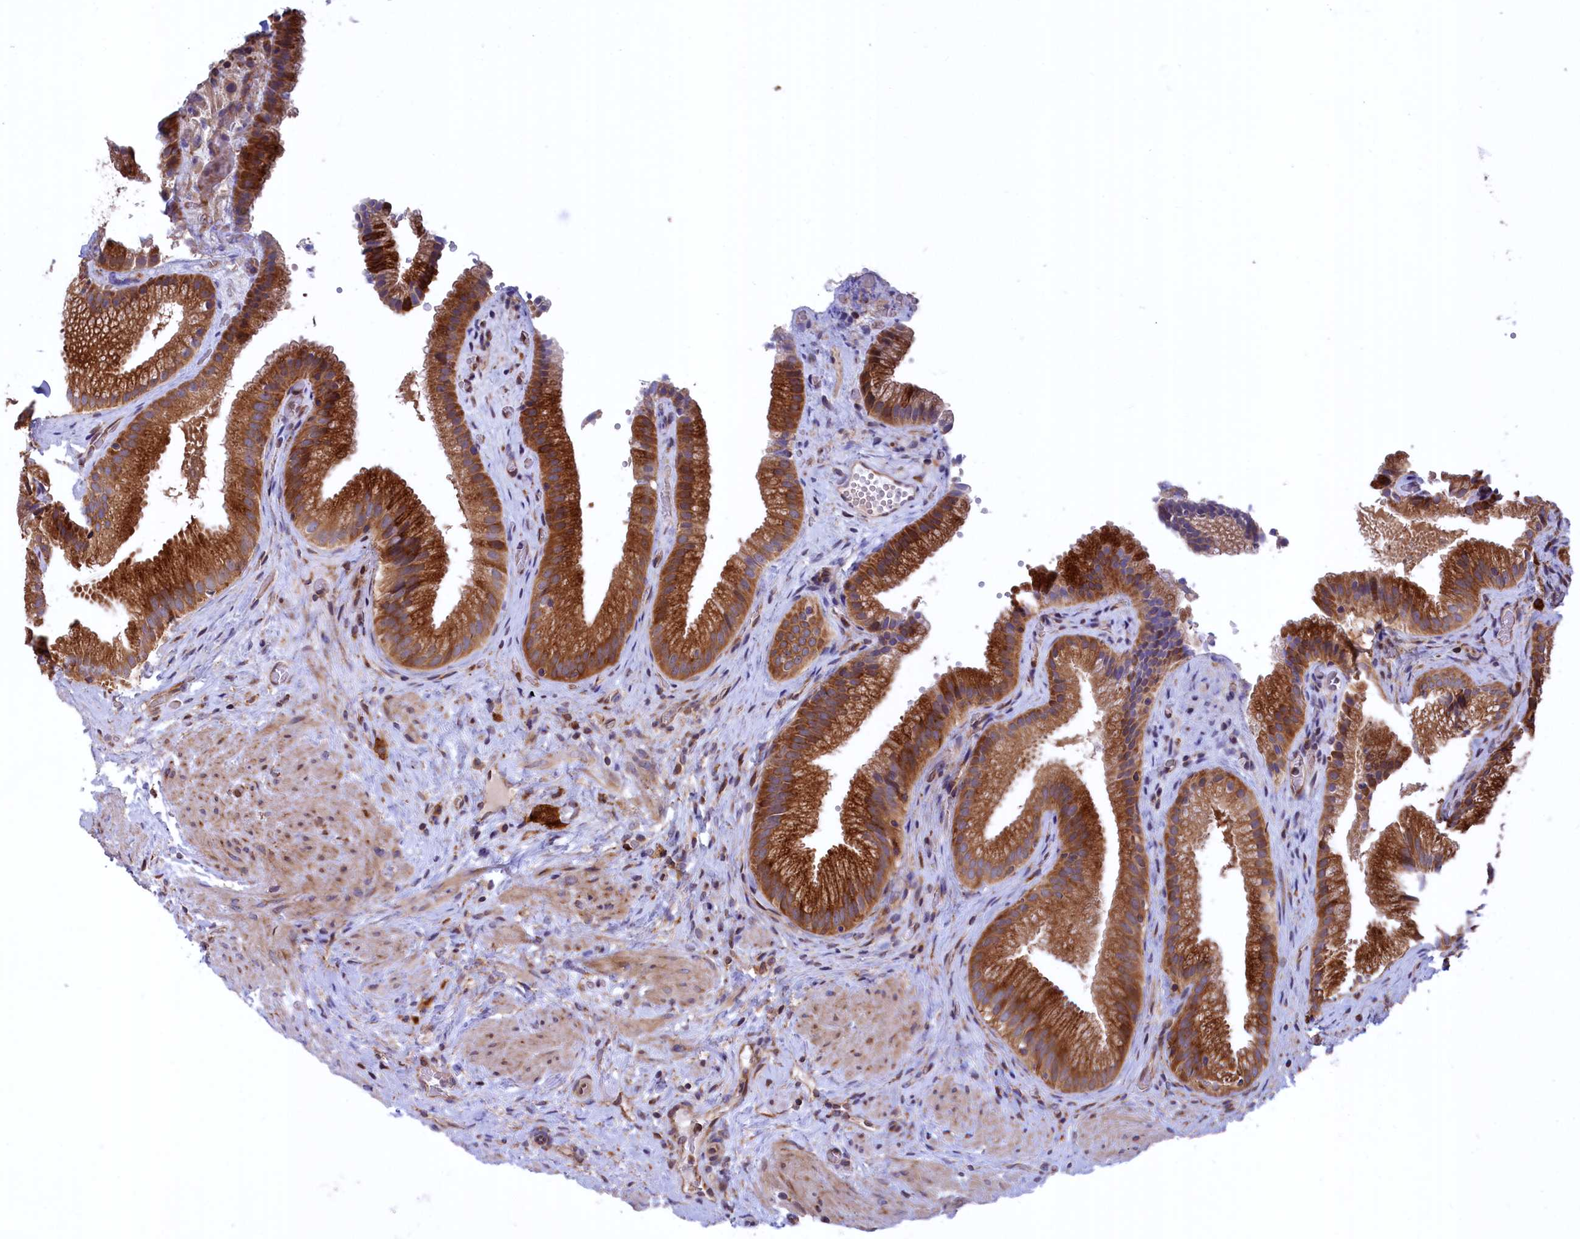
{"staining": {"intensity": "strong", "quantity": ">75%", "location": "cytoplasmic/membranous"}, "tissue": "gallbladder", "cell_type": "Glandular cells", "image_type": "normal", "snomed": [{"axis": "morphology", "description": "Normal tissue, NOS"}, {"axis": "morphology", "description": "Inflammation, NOS"}, {"axis": "topography", "description": "Gallbladder"}], "caption": "A high amount of strong cytoplasmic/membranous expression is seen in about >75% of glandular cells in unremarkable gallbladder.", "gene": "PLA2G4C", "patient": {"sex": "male", "age": 51}}